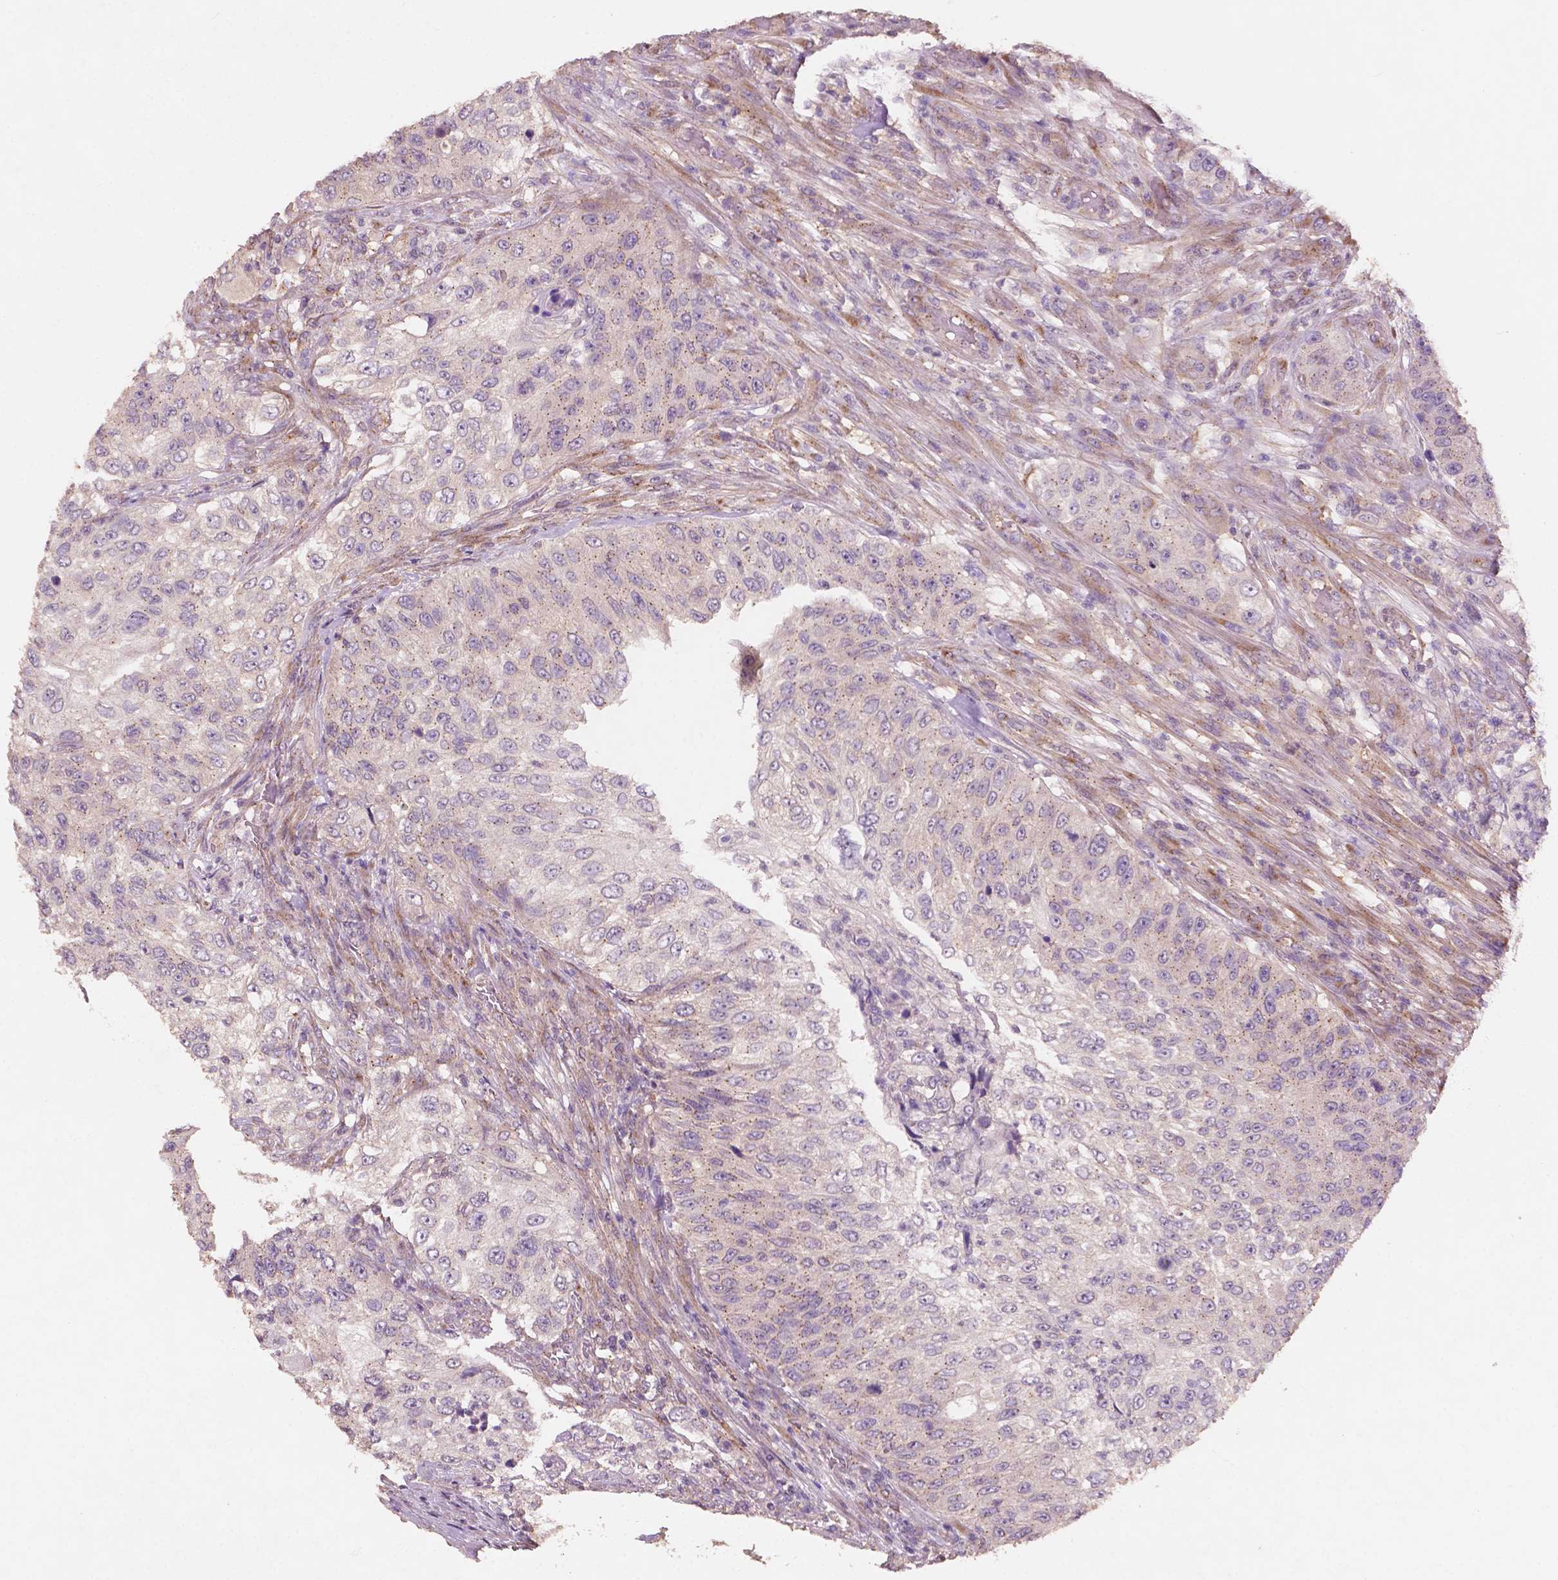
{"staining": {"intensity": "weak", "quantity": "25%-75%", "location": "cytoplasmic/membranous"}, "tissue": "urothelial cancer", "cell_type": "Tumor cells", "image_type": "cancer", "snomed": [{"axis": "morphology", "description": "Urothelial carcinoma, High grade"}, {"axis": "topography", "description": "Urinary bladder"}], "caption": "There is low levels of weak cytoplasmic/membranous expression in tumor cells of urothelial cancer, as demonstrated by immunohistochemical staining (brown color).", "gene": "CHPT1", "patient": {"sex": "female", "age": 60}}